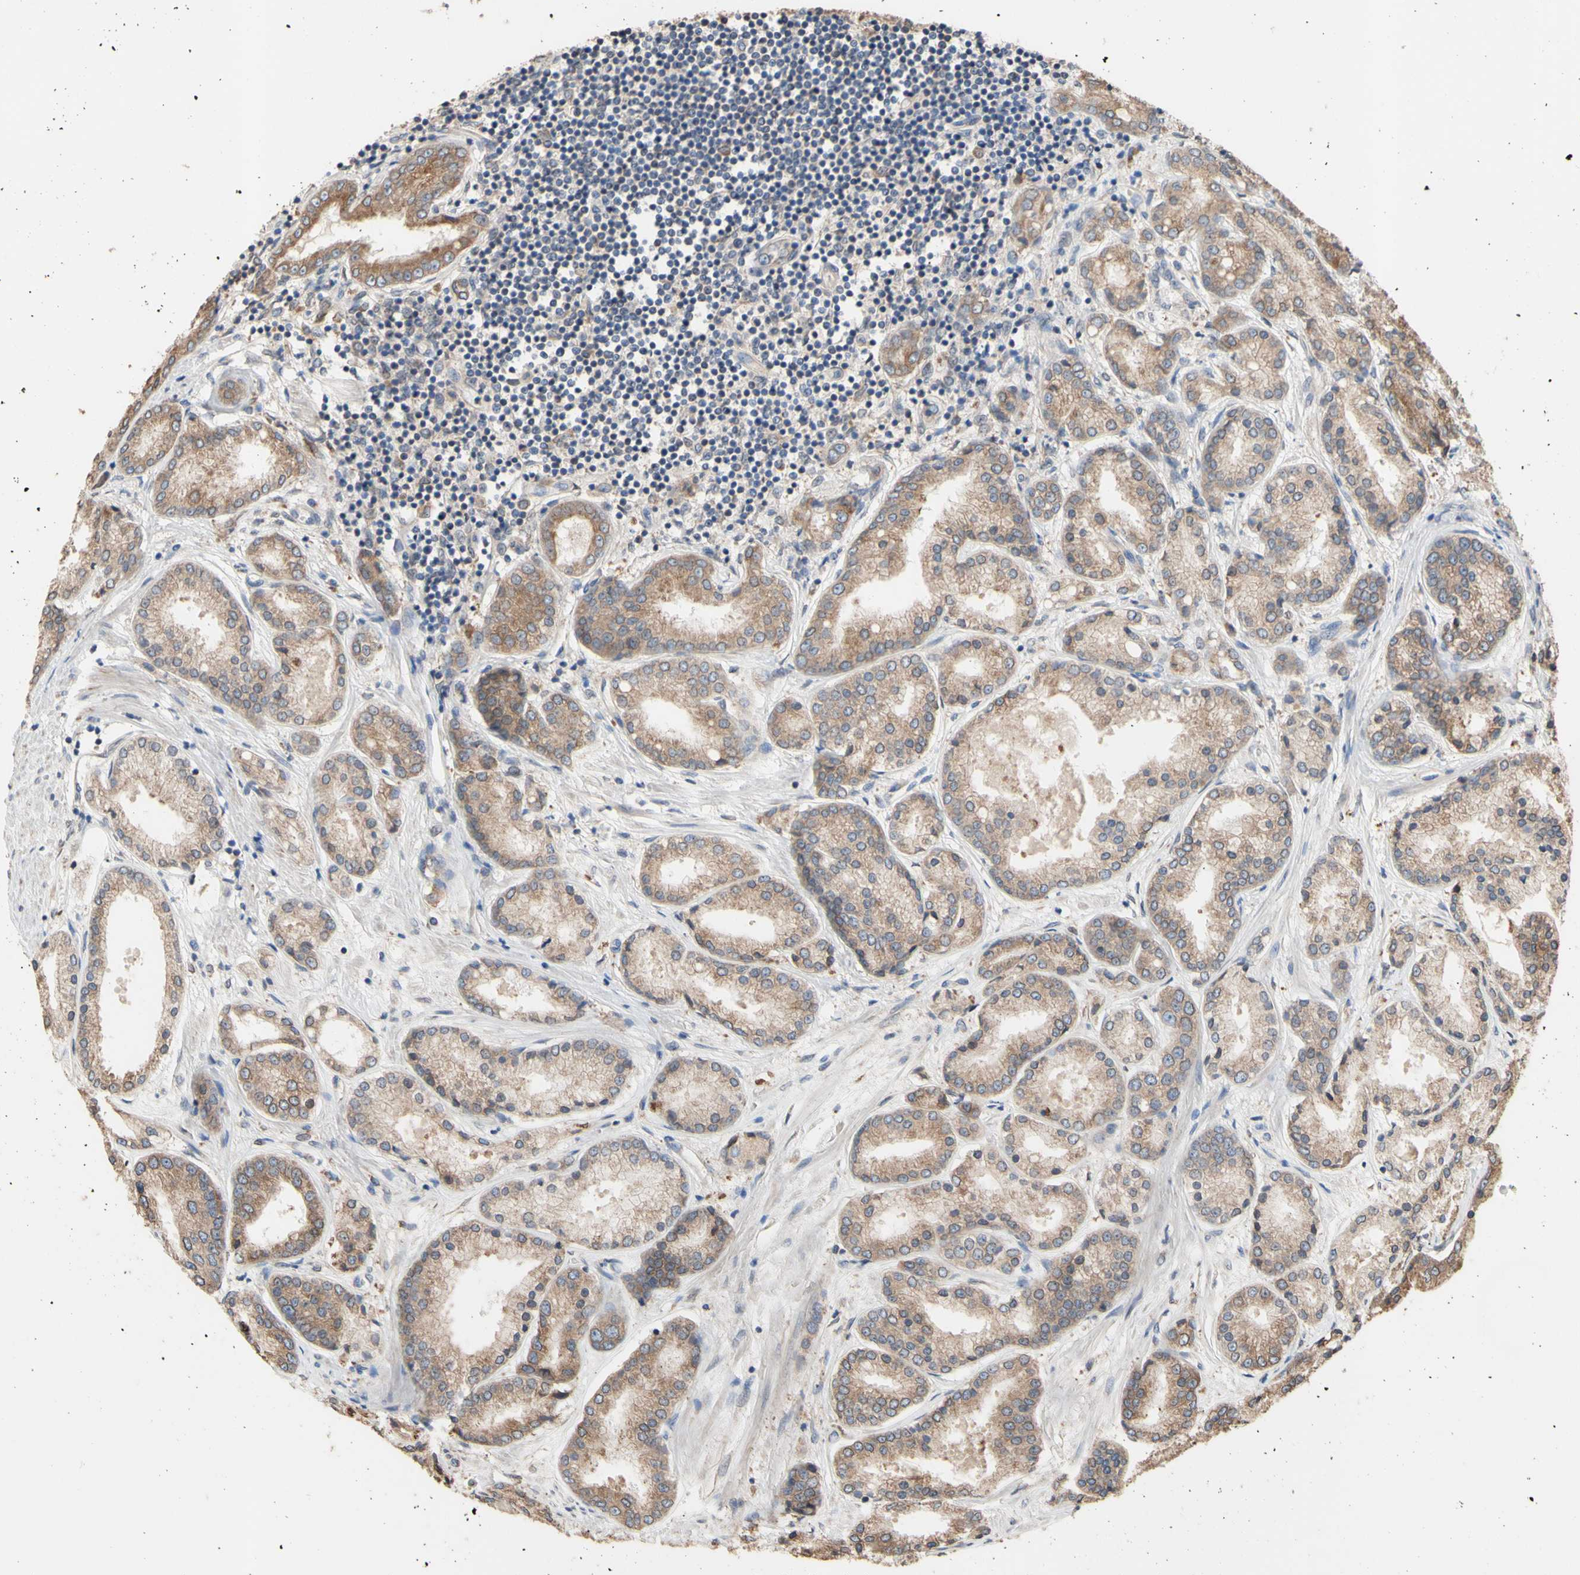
{"staining": {"intensity": "moderate", "quantity": ">75%", "location": "cytoplasmic/membranous"}, "tissue": "prostate cancer", "cell_type": "Tumor cells", "image_type": "cancer", "snomed": [{"axis": "morphology", "description": "Adenocarcinoma, High grade"}, {"axis": "topography", "description": "Prostate"}], "caption": "Immunohistochemical staining of prostate cancer (high-grade adenocarcinoma) displays medium levels of moderate cytoplasmic/membranous staining in approximately >75% of tumor cells.", "gene": "NECTIN3", "patient": {"sex": "male", "age": 59}}